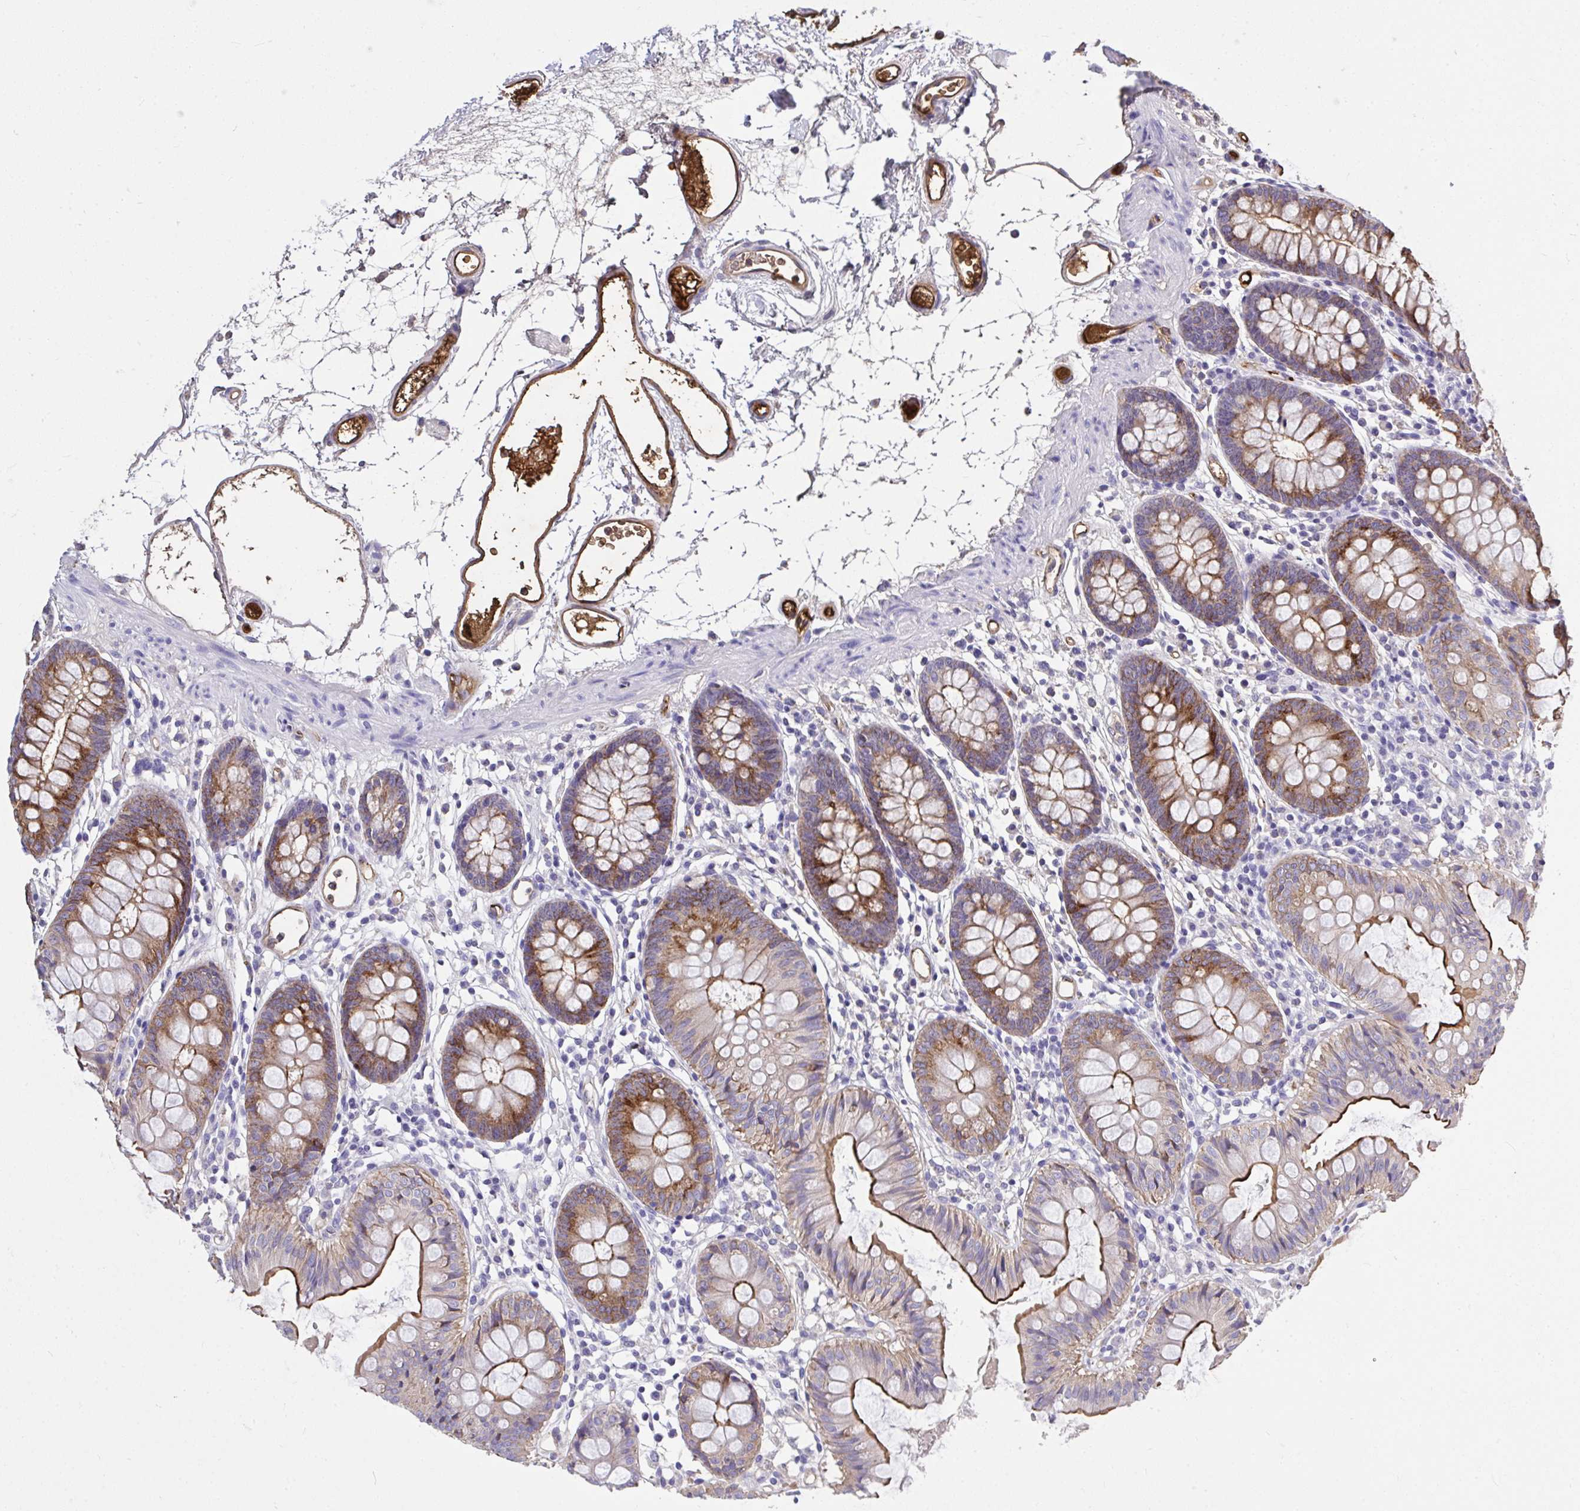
{"staining": {"intensity": "strong", "quantity": ">75%", "location": "cytoplasmic/membranous"}, "tissue": "colon", "cell_type": "Endothelial cells", "image_type": "normal", "snomed": [{"axis": "morphology", "description": "Normal tissue, NOS"}, {"axis": "topography", "description": "Colon"}], "caption": "Approximately >75% of endothelial cells in benign colon show strong cytoplasmic/membranous protein positivity as visualized by brown immunohistochemical staining.", "gene": "ZNF813", "patient": {"sex": "female", "age": 84}}